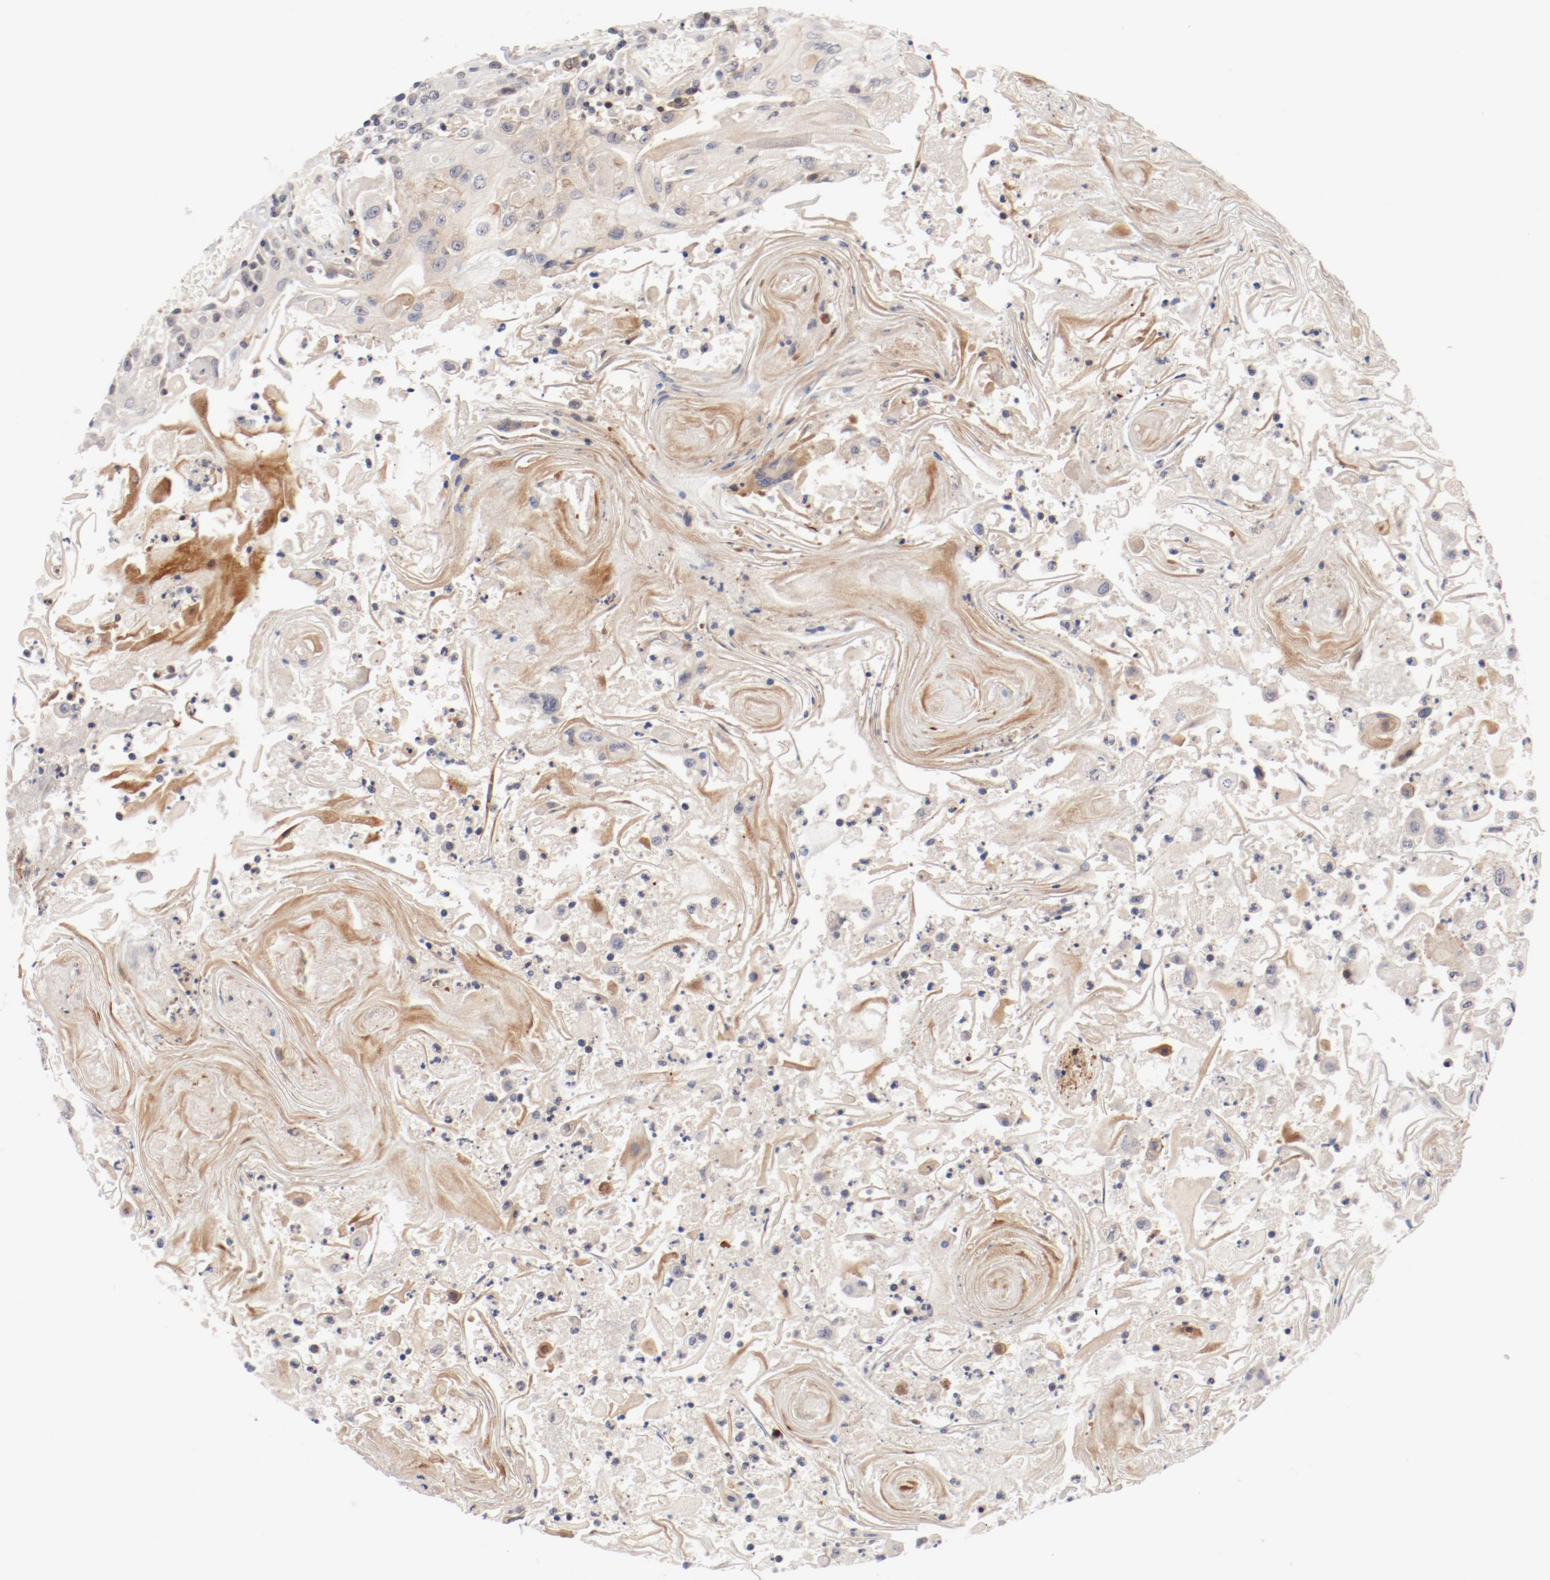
{"staining": {"intensity": "weak", "quantity": "25%-75%", "location": "cytoplasmic/membranous"}, "tissue": "head and neck cancer", "cell_type": "Tumor cells", "image_type": "cancer", "snomed": [{"axis": "morphology", "description": "Squamous cell carcinoma, NOS"}, {"axis": "topography", "description": "Oral tissue"}, {"axis": "topography", "description": "Head-Neck"}], "caption": "A micrograph showing weak cytoplasmic/membranous positivity in about 25%-75% of tumor cells in head and neck cancer (squamous cell carcinoma), as visualized by brown immunohistochemical staining.", "gene": "ZNF267", "patient": {"sex": "female", "age": 76}}